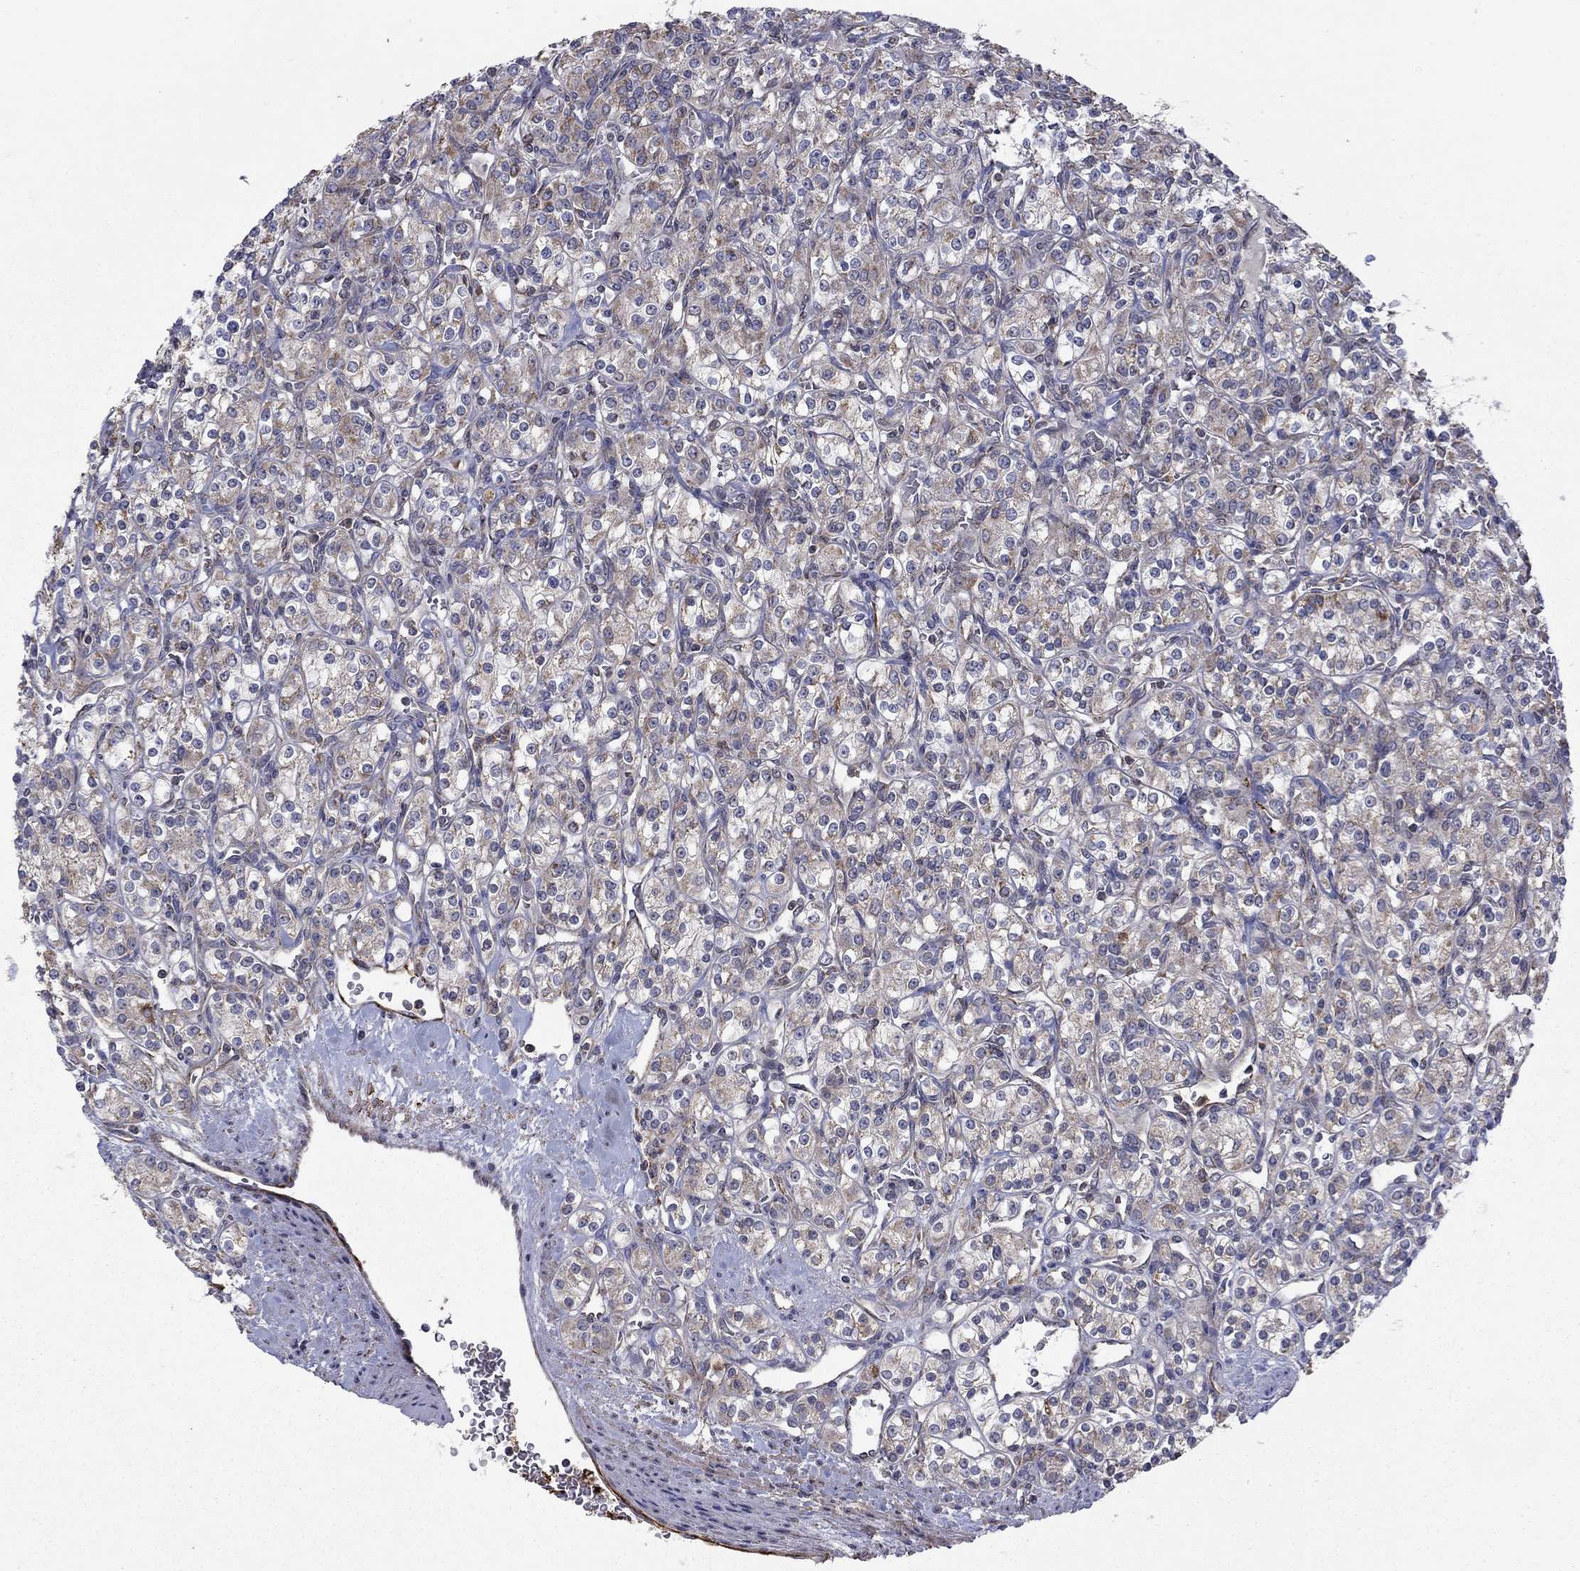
{"staining": {"intensity": "moderate", "quantity": "<25%", "location": "cytoplasmic/membranous"}, "tissue": "renal cancer", "cell_type": "Tumor cells", "image_type": "cancer", "snomed": [{"axis": "morphology", "description": "Adenocarcinoma, NOS"}, {"axis": "topography", "description": "Kidney"}], "caption": "Renal adenocarcinoma stained for a protein exhibits moderate cytoplasmic/membranous positivity in tumor cells. (DAB IHC with brightfield microscopy, high magnification).", "gene": "DOP1B", "patient": {"sex": "male", "age": 77}}